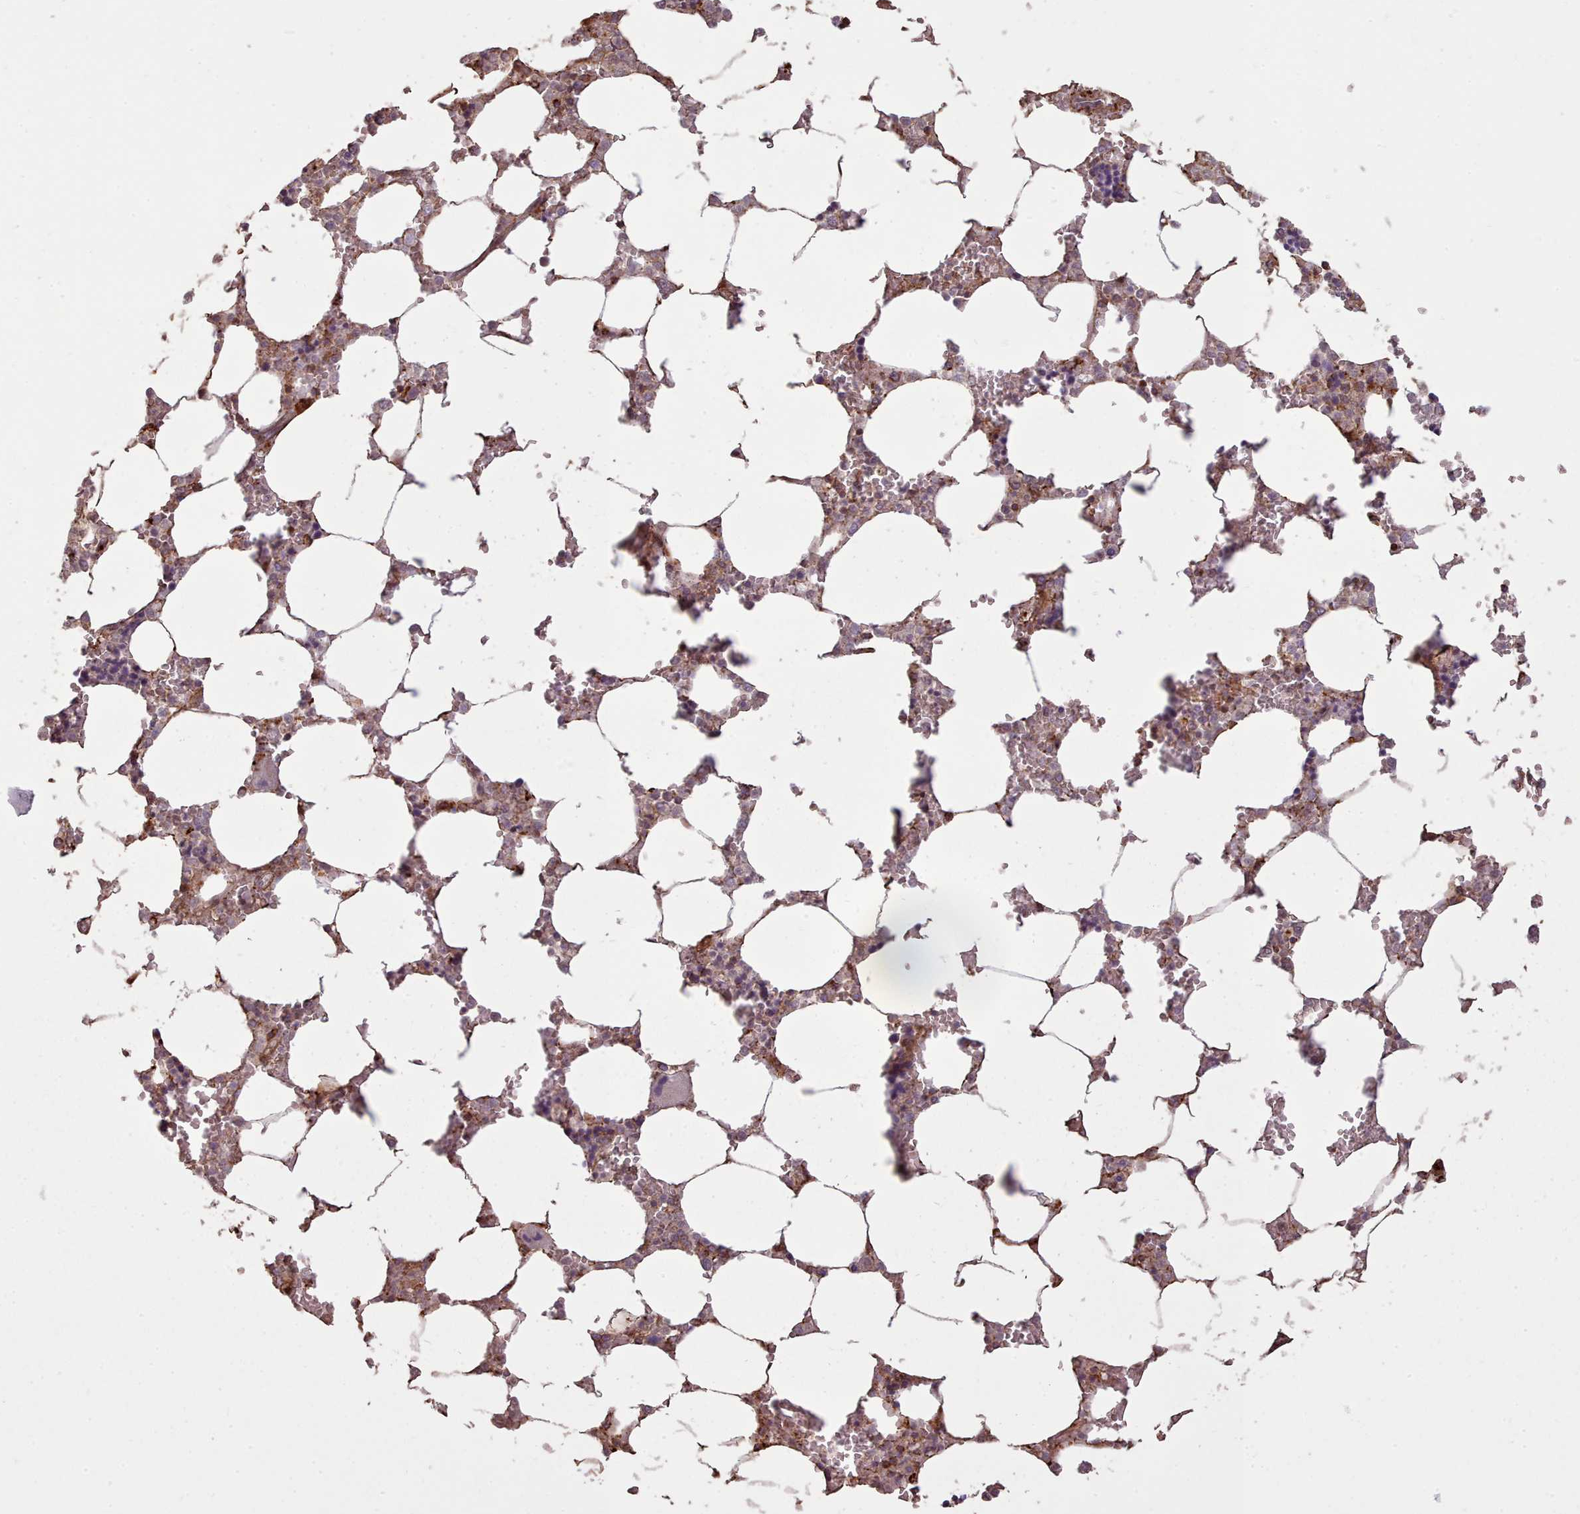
{"staining": {"intensity": "moderate", "quantity": "25%-75%", "location": "nuclear"}, "tissue": "bone marrow", "cell_type": "Hematopoietic cells", "image_type": "normal", "snomed": [{"axis": "morphology", "description": "Normal tissue, NOS"}, {"axis": "topography", "description": "Bone marrow"}], "caption": "Immunohistochemistry (IHC) staining of benign bone marrow, which shows medium levels of moderate nuclear positivity in about 25%-75% of hematopoietic cells indicating moderate nuclear protein staining. The staining was performed using DAB (brown) for protein detection and nuclei were counterstained in hematoxylin (blue).", "gene": "ZMYM4", "patient": {"sex": "male", "age": 64}}